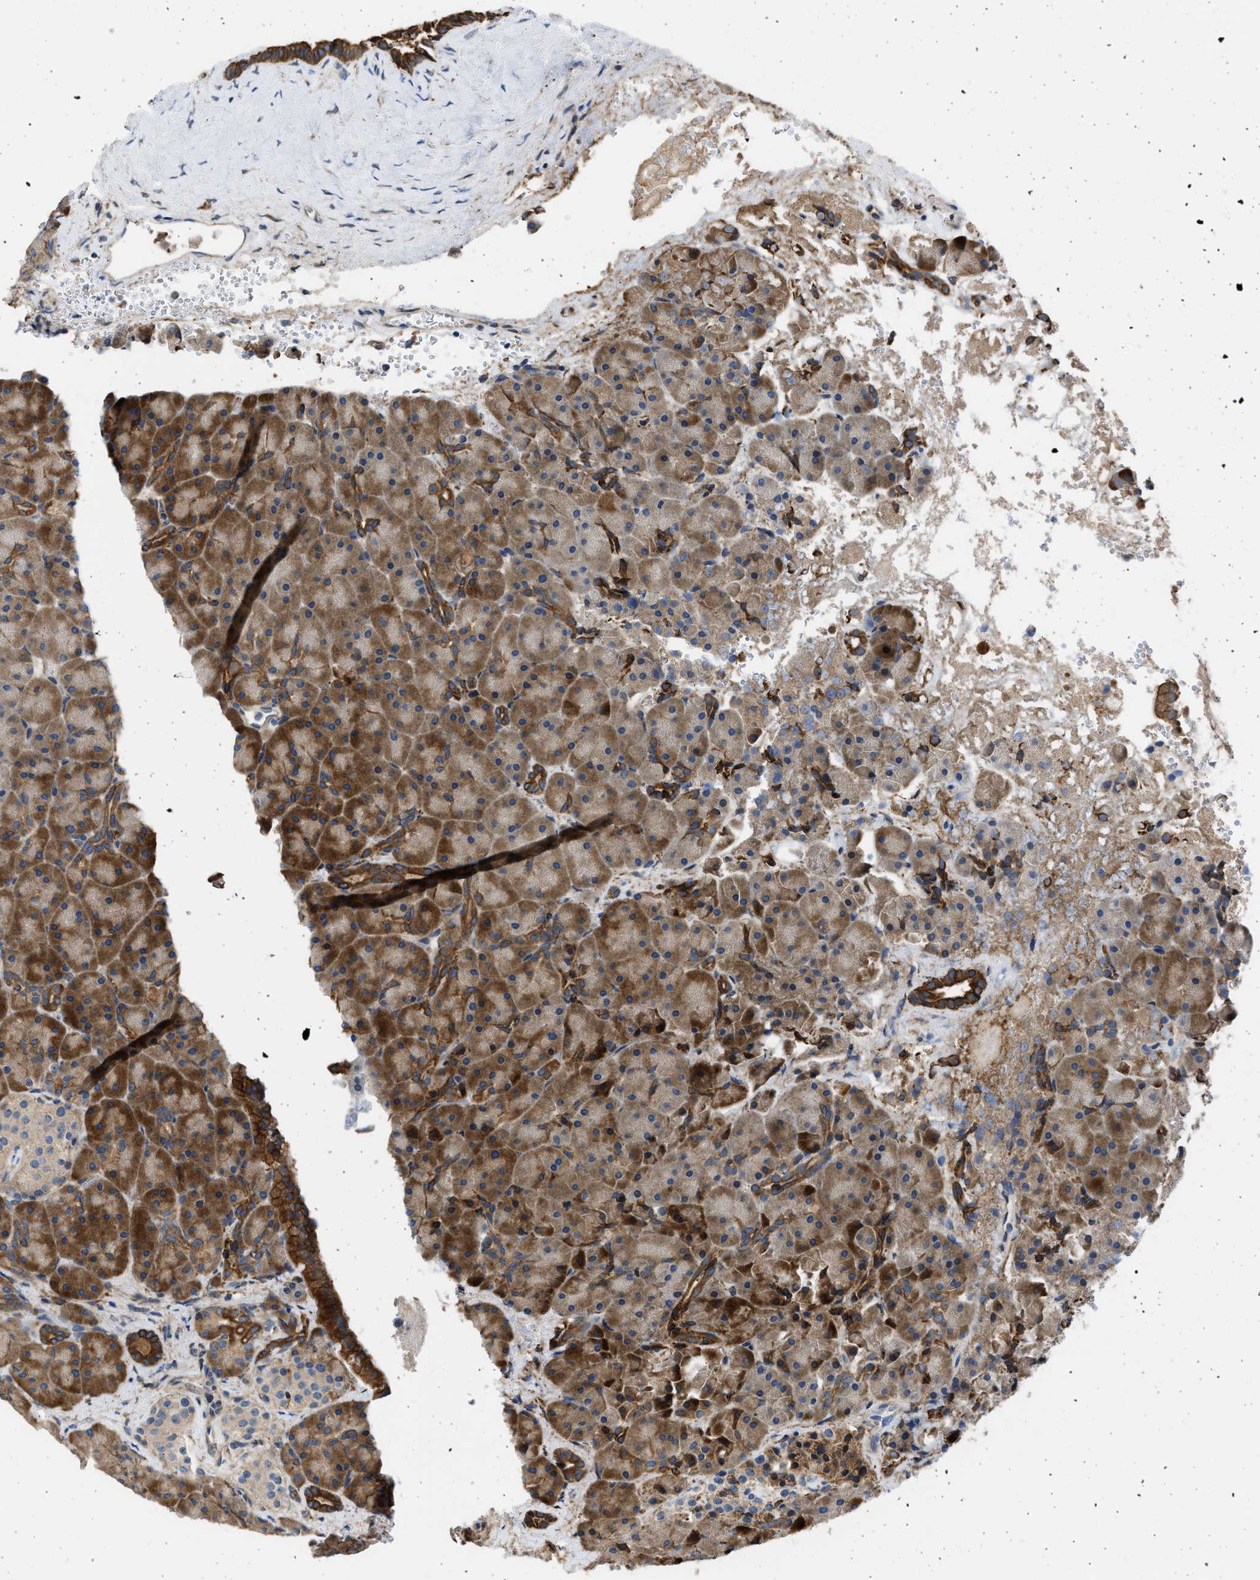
{"staining": {"intensity": "strong", "quantity": ">75%", "location": "cytoplasmic/membranous"}, "tissue": "pancreas", "cell_type": "Exocrine glandular cells", "image_type": "normal", "snomed": [{"axis": "morphology", "description": "Normal tissue, NOS"}, {"axis": "topography", "description": "Pancreas"}], "caption": "Exocrine glandular cells display strong cytoplasmic/membranous staining in about >75% of cells in unremarkable pancreas.", "gene": "PLD2", "patient": {"sex": "male", "age": 66}}